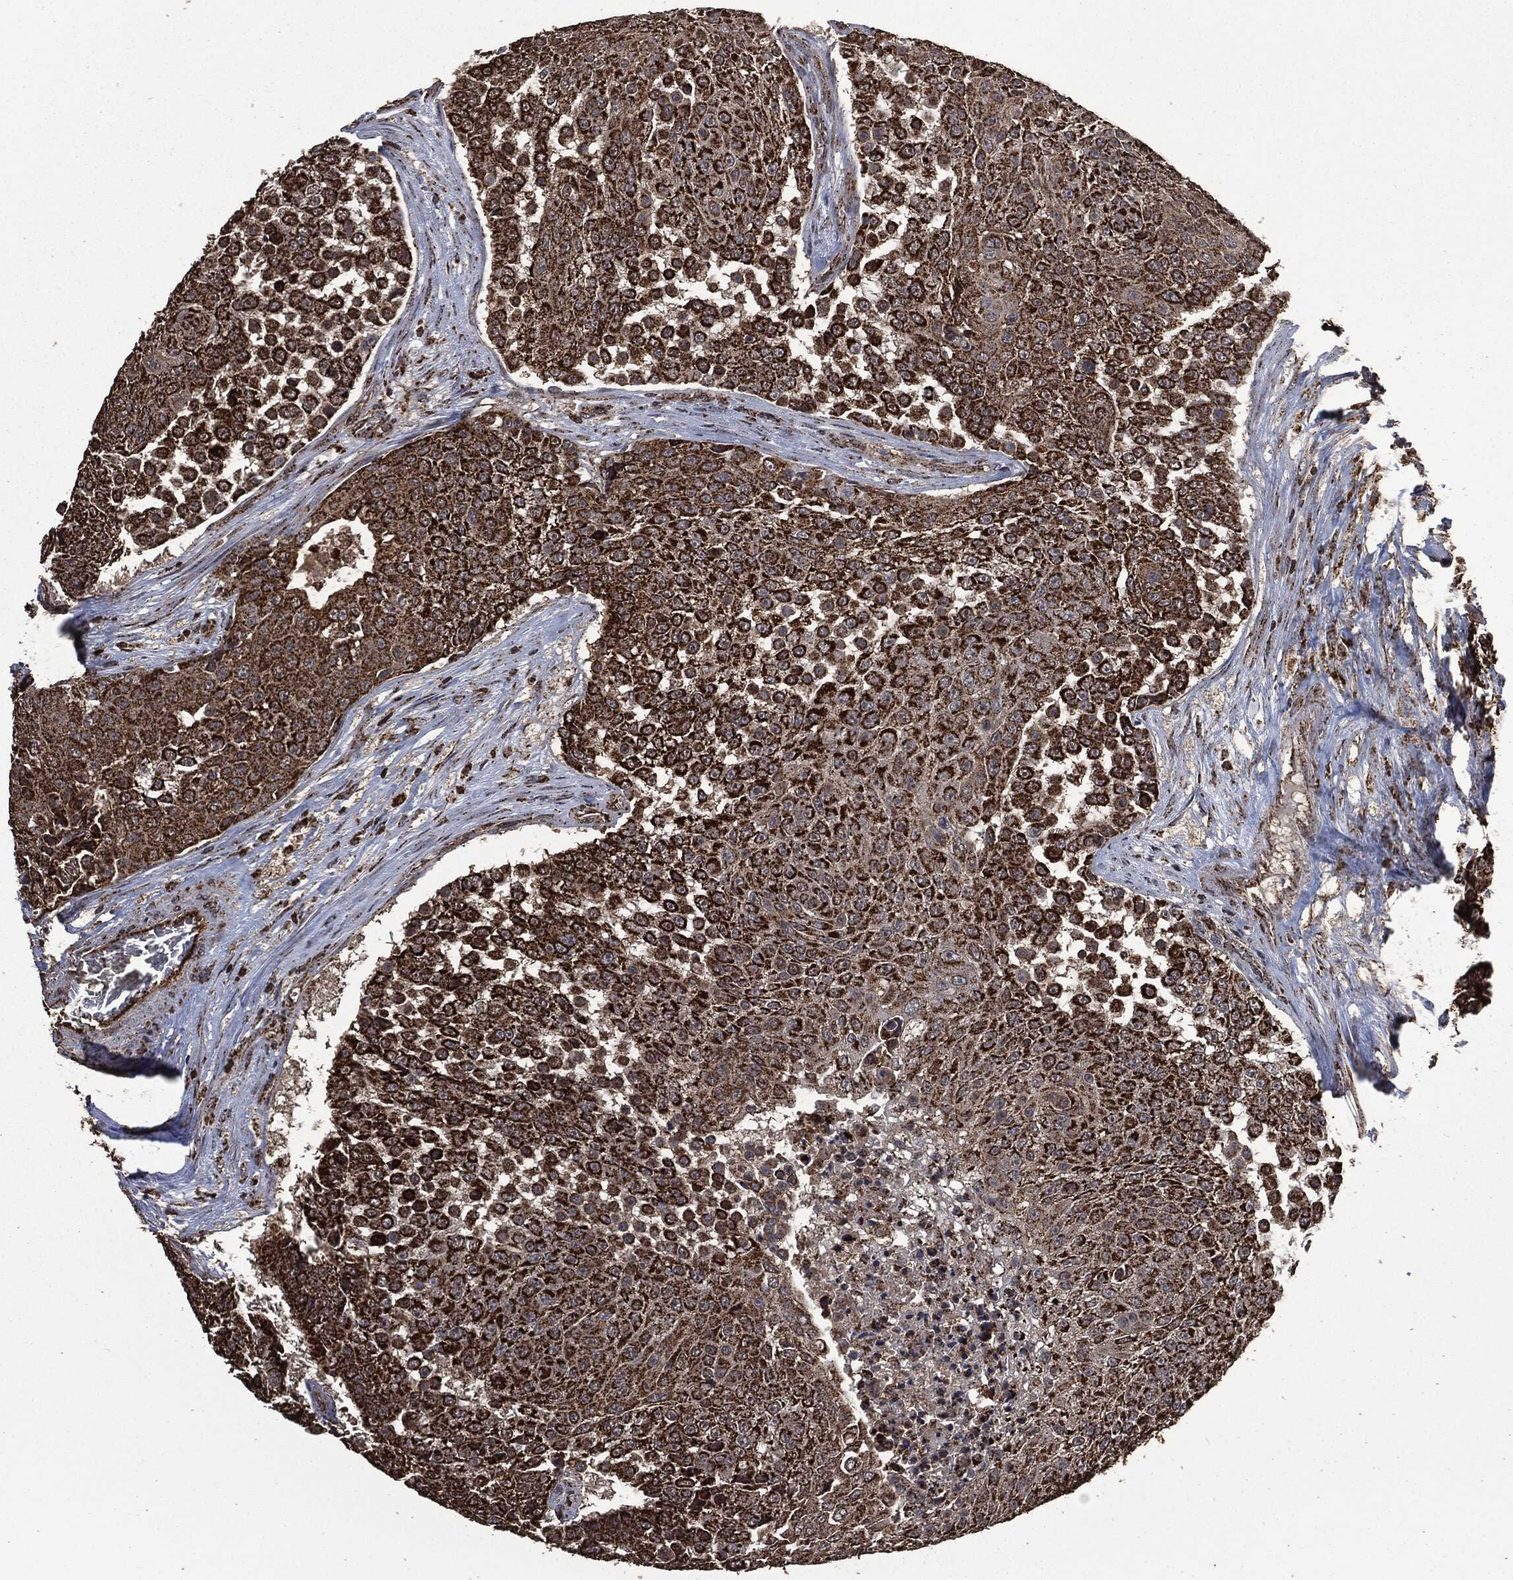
{"staining": {"intensity": "strong", "quantity": ">75%", "location": "cytoplasmic/membranous"}, "tissue": "urothelial cancer", "cell_type": "Tumor cells", "image_type": "cancer", "snomed": [{"axis": "morphology", "description": "Urothelial carcinoma, High grade"}, {"axis": "topography", "description": "Urinary bladder"}], "caption": "Tumor cells reveal high levels of strong cytoplasmic/membranous expression in about >75% of cells in human urothelial carcinoma (high-grade). The staining was performed using DAB, with brown indicating positive protein expression. Nuclei are stained blue with hematoxylin.", "gene": "LIG3", "patient": {"sex": "female", "age": 63}}